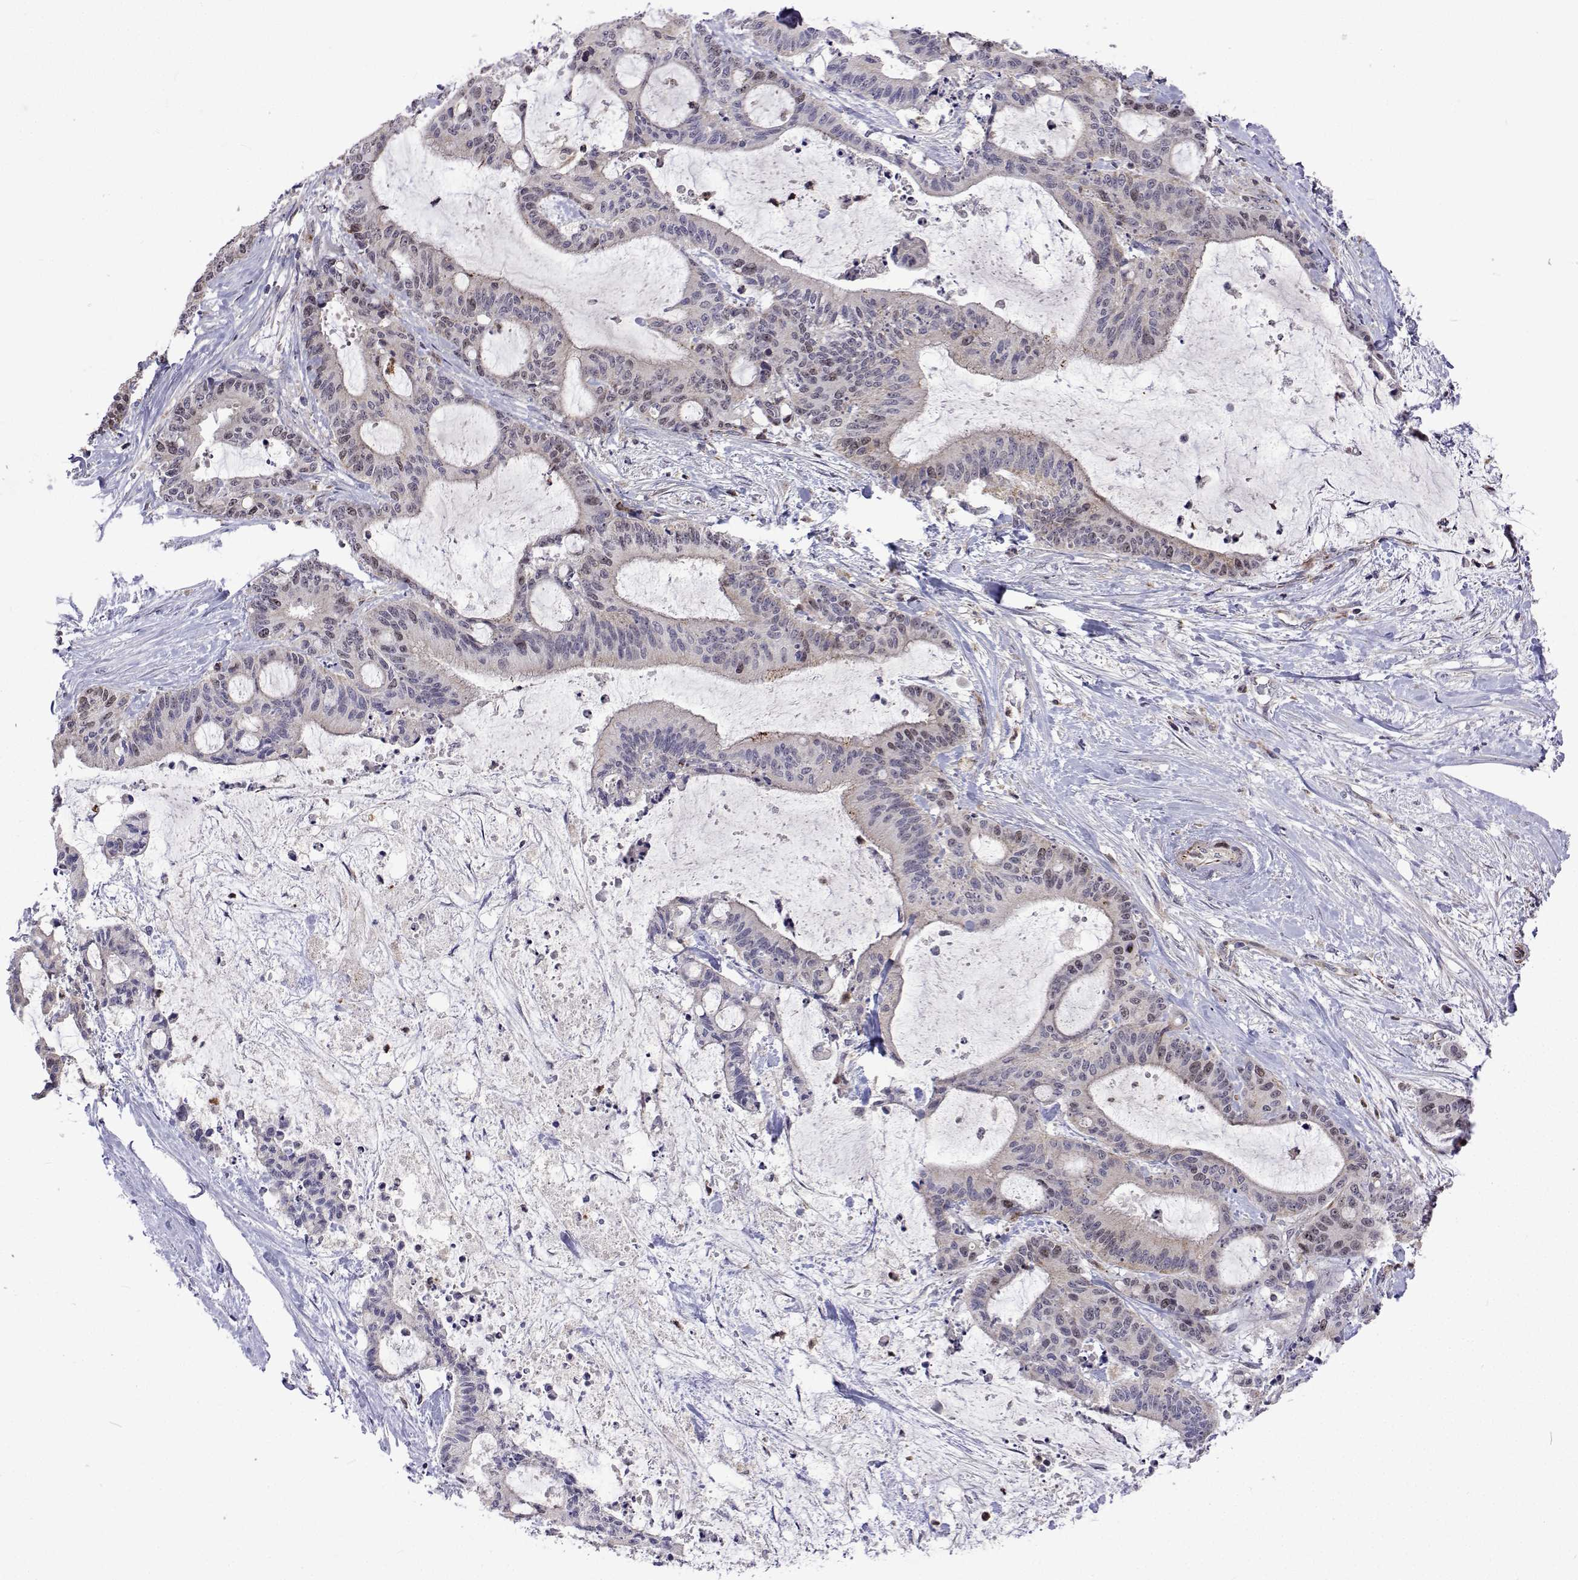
{"staining": {"intensity": "negative", "quantity": "none", "location": "none"}, "tissue": "liver cancer", "cell_type": "Tumor cells", "image_type": "cancer", "snomed": [{"axis": "morphology", "description": "Cholangiocarcinoma"}, {"axis": "topography", "description": "Liver"}], "caption": "This photomicrograph is of cholangiocarcinoma (liver) stained with immunohistochemistry to label a protein in brown with the nuclei are counter-stained blue. There is no staining in tumor cells.", "gene": "DHTKD1", "patient": {"sex": "female", "age": 73}}